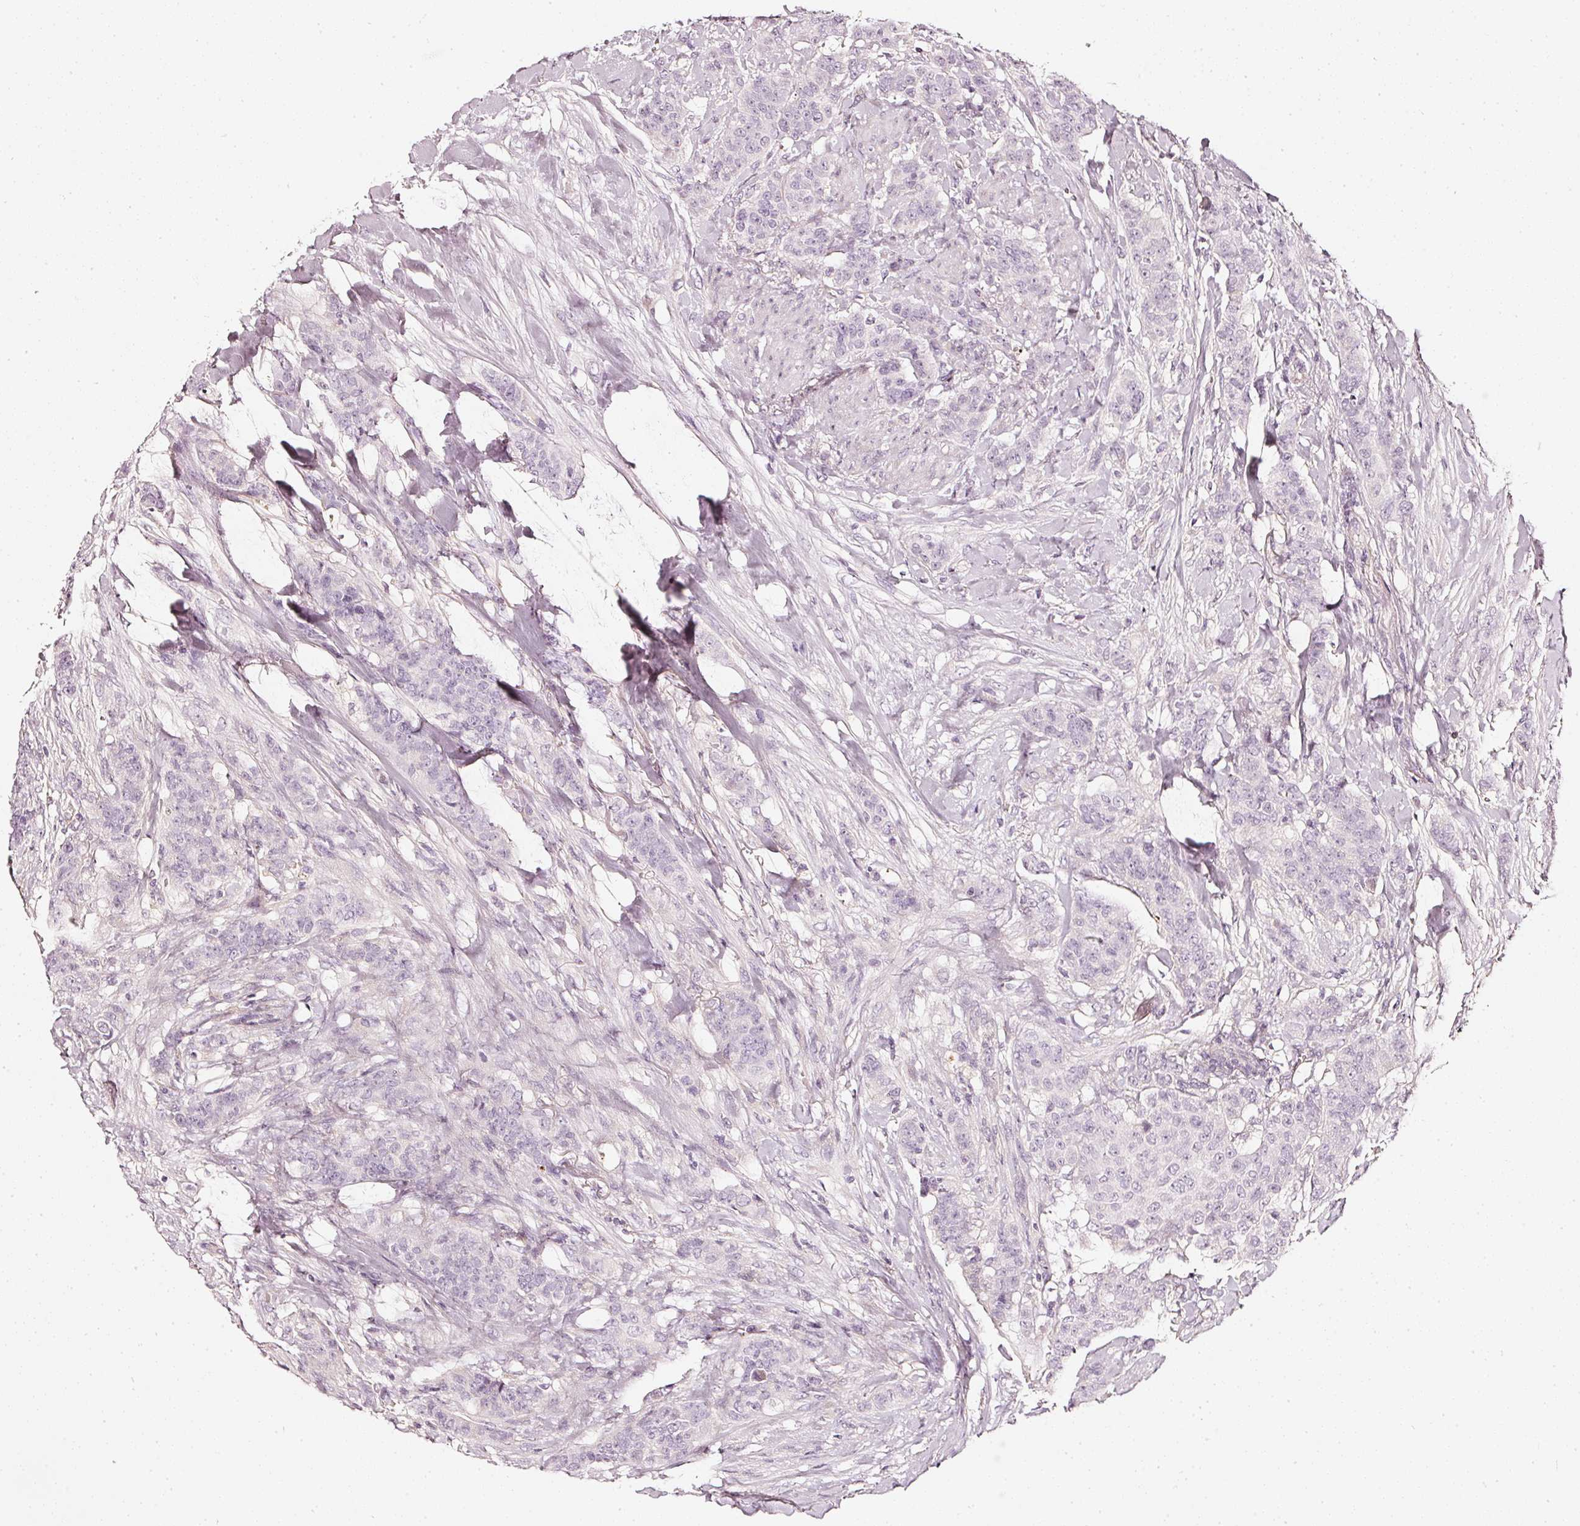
{"staining": {"intensity": "negative", "quantity": "none", "location": "none"}, "tissue": "breast cancer", "cell_type": "Tumor cells", "image_type": "cancer", "snomed": [{"axis": "morphology", "description": "Duct carcinoma"}, {"axis": "topography", "description": "Breast"}], "caption": "The image reveals no significant expression in tumor cells of breast cancer.", "gene": "CNP", "patient": {"sex": "female", "age": 40}}